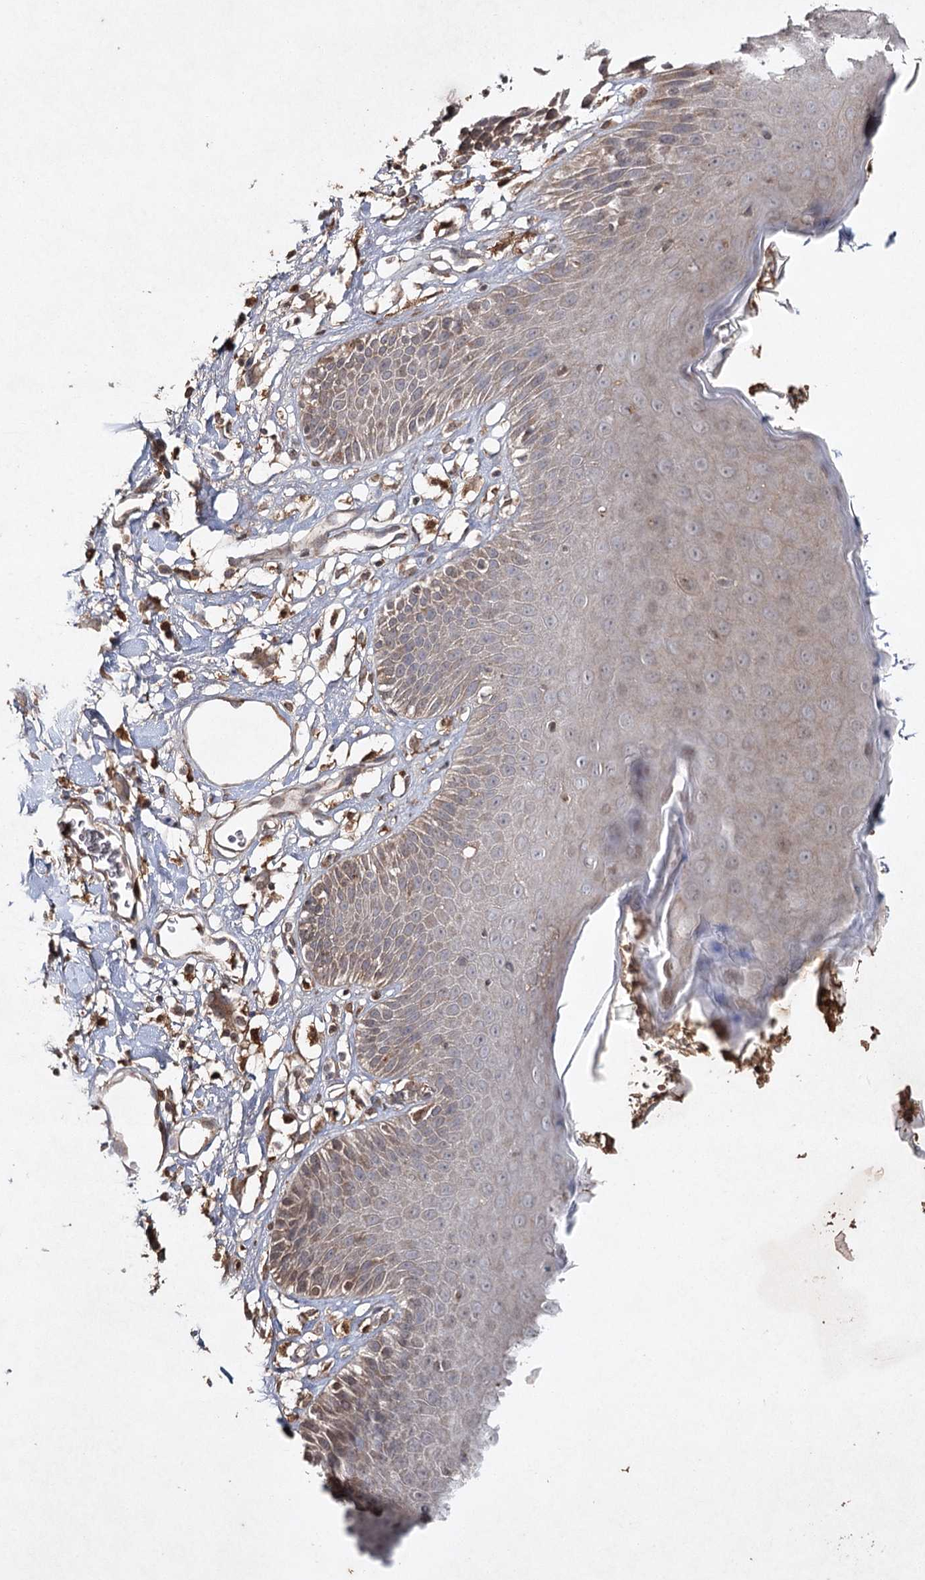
{"staining": {"intensity": "weak", "quantity": "25%-75%", "location": "cytoplasmic/membranous"}, "tissue": "skin", "cell_type": "Epidermal cells", "image_type": "normal", "snomed": [{"axis": "morphology", "description": "Normal tissue, NOS"}, {"axis": "topography", "description": "Vulva"}], "caption": "Brown immunohistochemical staining in unremarkable human skin displays weak cytoplasmic/membranous expression in approximately 25%-75% of epidermal cells.", "gene": "CYP2B6", "patient": {"sex": "female", "age": 68}}